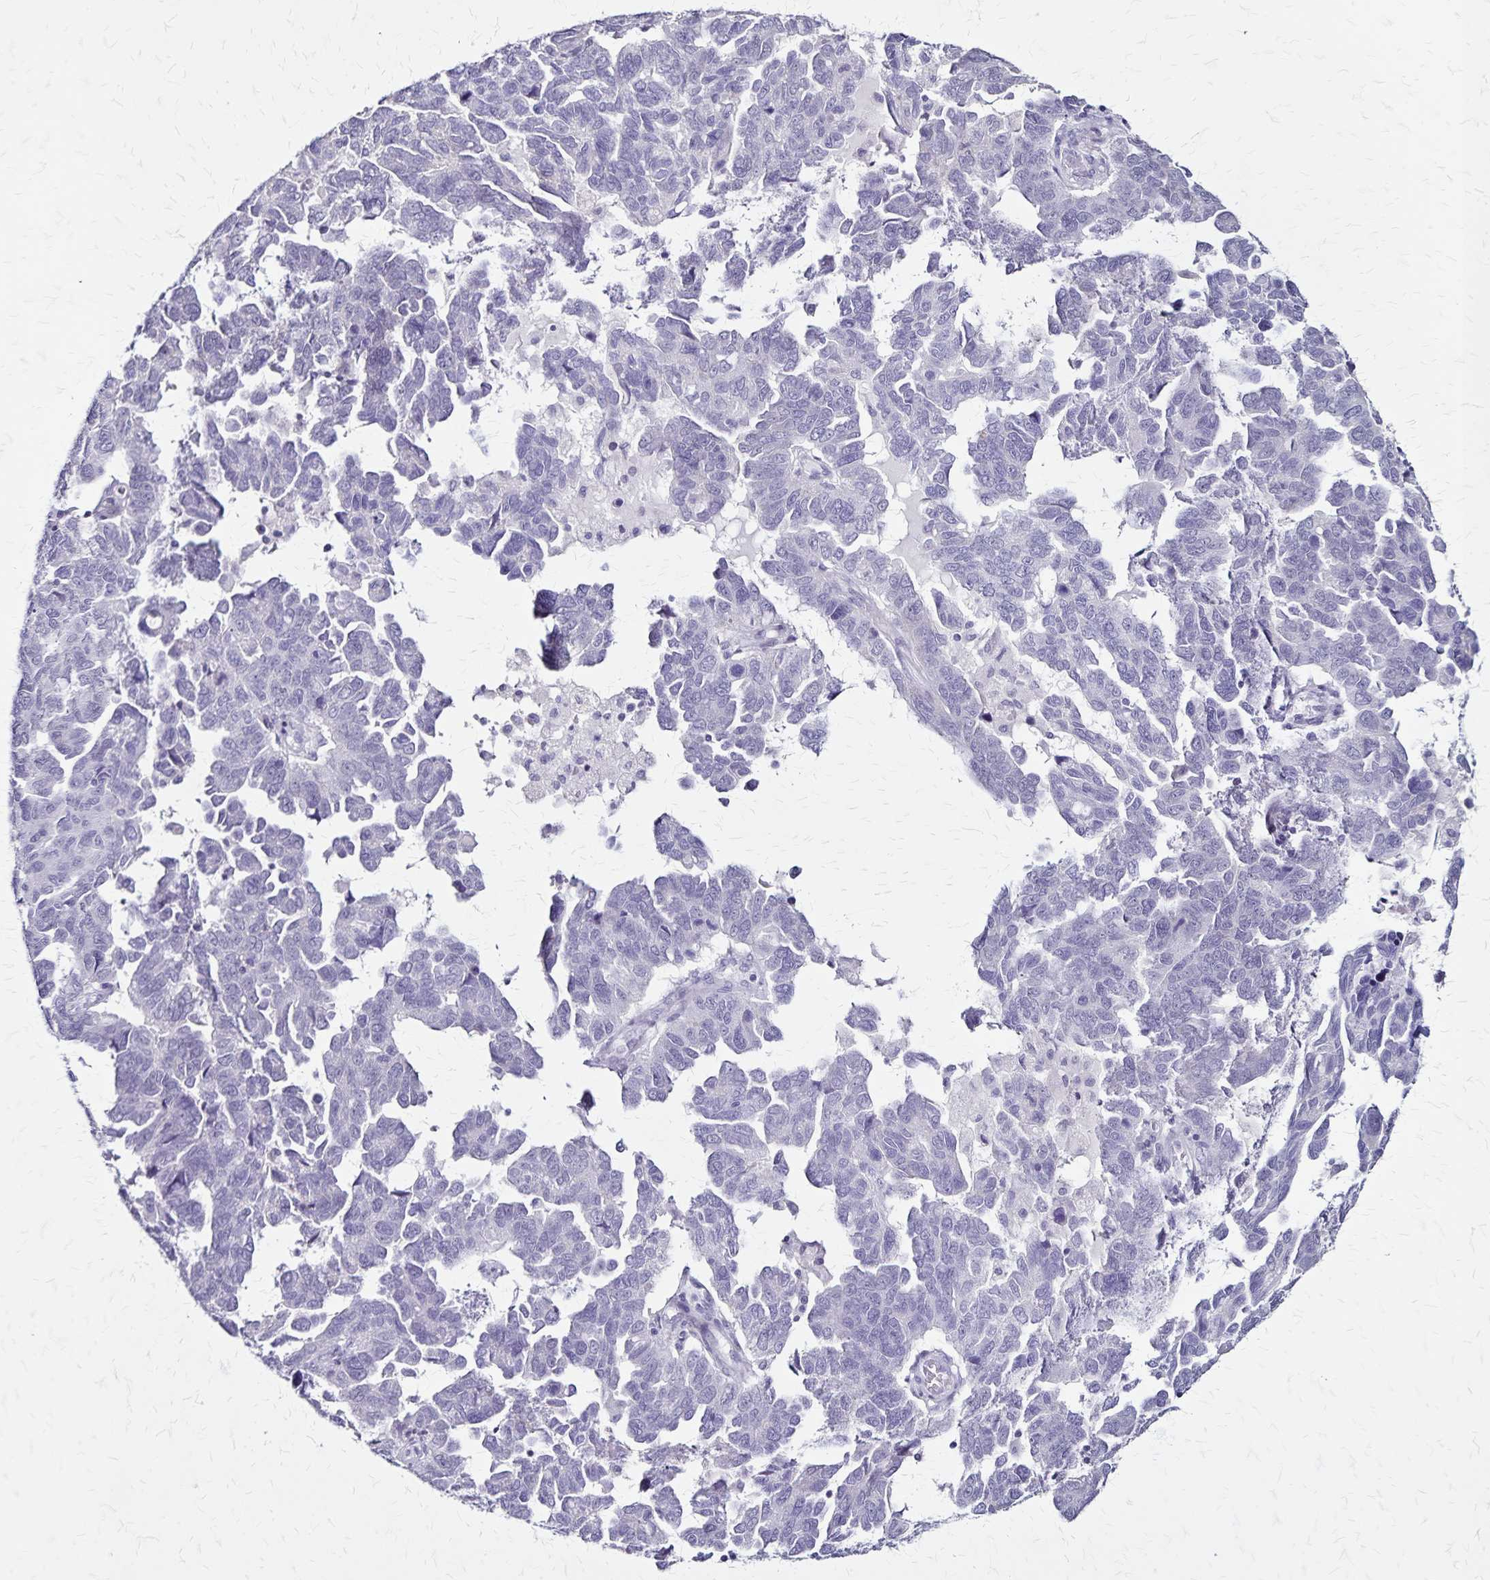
{"staining": {"intensity": "negative", "quantity": "none", "location": "none"}, "tissue": "ovarian cancer", "cell_type": "Tumor cells", "image_type": "cancer", "snomed": [{"axis": "morphology", "description": "Cystadenocarcinoma, serous, NOS"}, {"axis": "topography", "description": "Ovary"}], "caption": "IHC micrograph of human serous cystadenocarcinoma (ovarian) stained for a protein (brown), which displays no positivity in tumor cells.", "gene": "PLXNA4", "patient": {"sex": "female", "age": 64}}